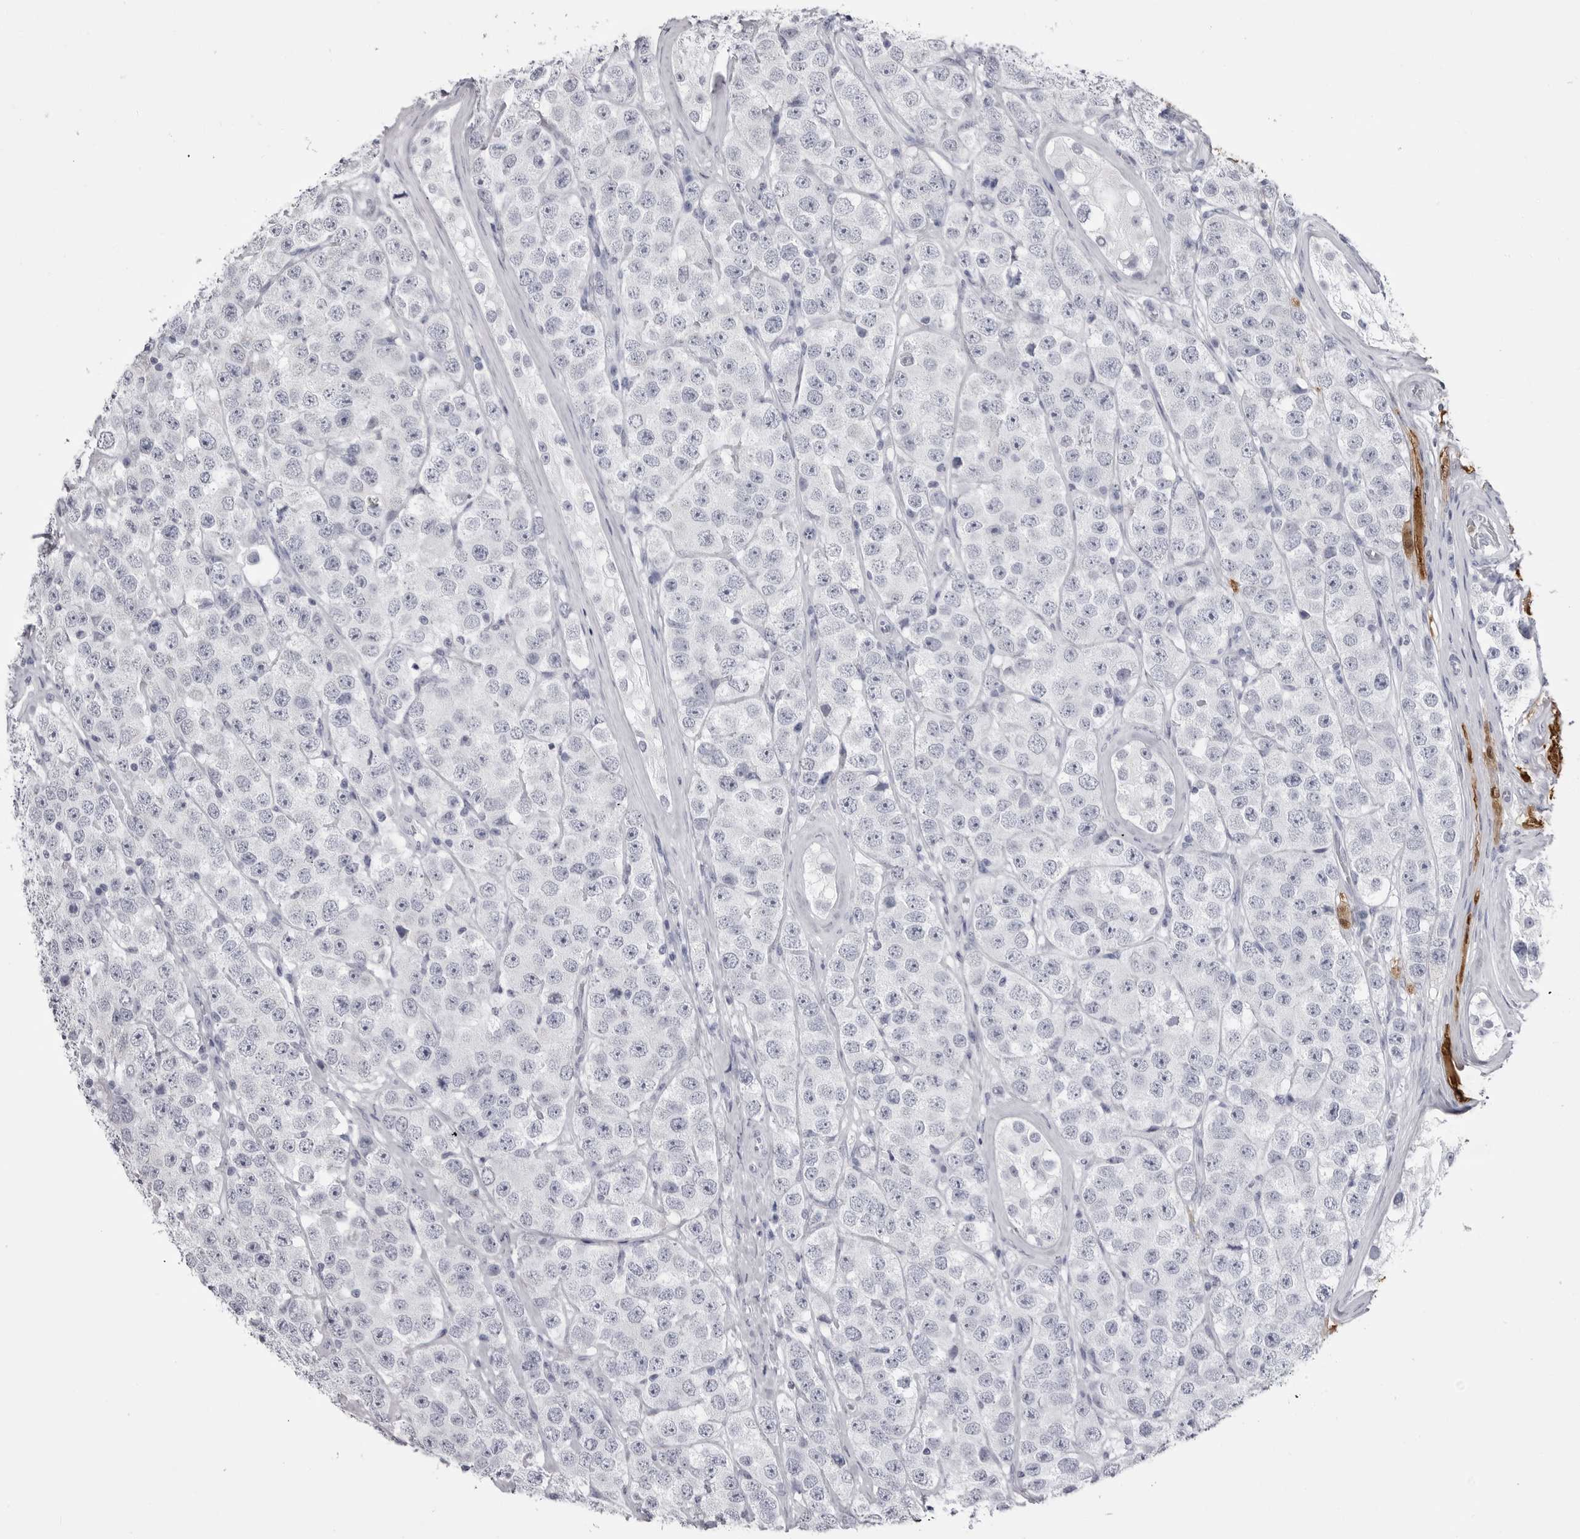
{"staining": {"intensity": "negative", "quantity": "none", "location": "none"}, "tissue": "testis cancer", "cell_type": "Tumor cells", "image_type": "cancer", "snomed": [{"axis": "morphology", "description": "Seminoma, NOS"}, {"axis": "topography", "description": "Testis"}], "caption": "Protein analysis of seminoma (testis) shows no significant expression in tumor cells.", "gene": "STAP2", "patient": {"sex": "male", "age": 28}}